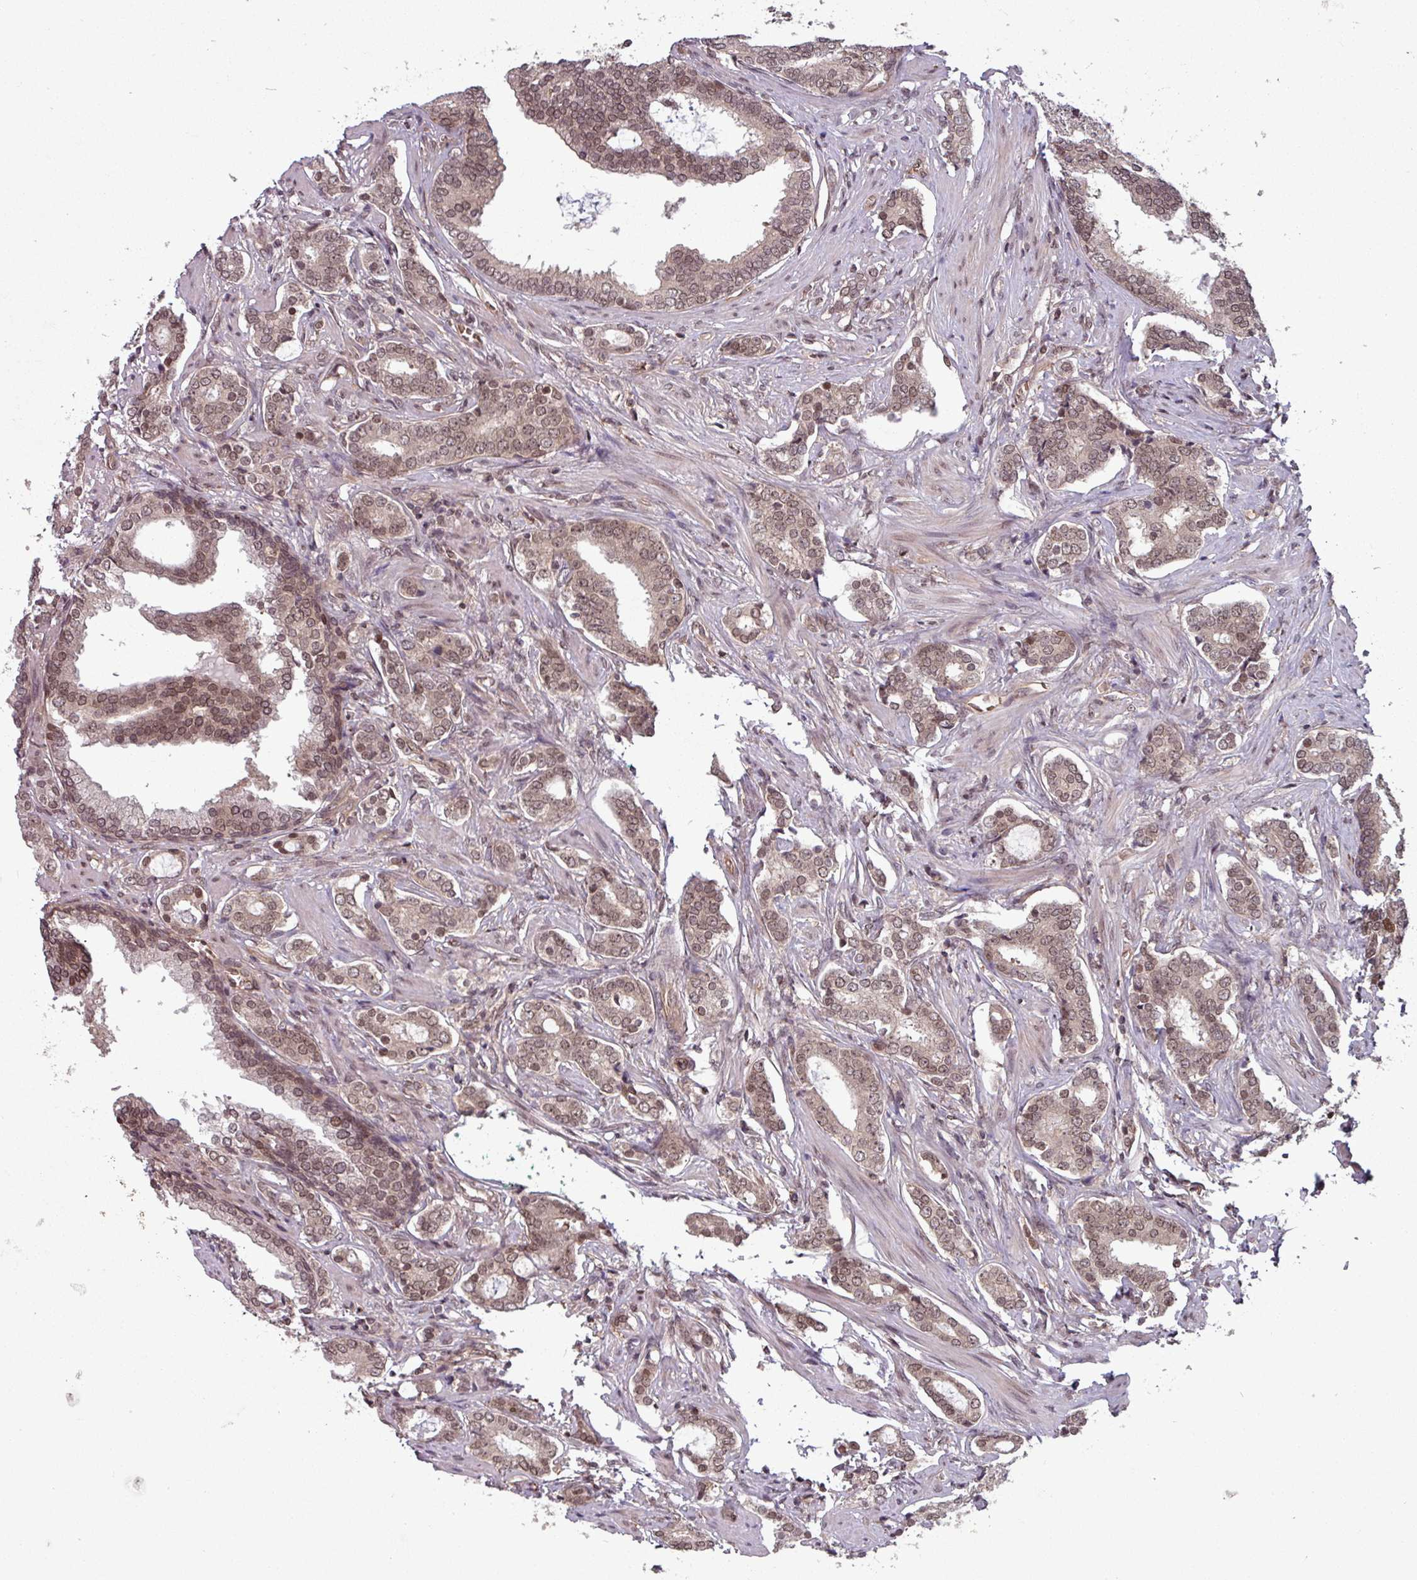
{"staining": {"intensity": "weak", "quantity": ">75%", "location": "cytoplasmic/membranous,nuclear"}, "tissue": "prostate cancer", "cell_type": "Tumor cells", "image_type": "cancer", "snomed": [{"axis": "morphology", "description": "Adenocarcinoma, High grade"}, {"axis": "topography", "description": "Prostate"}], "caption": "An immunohistochemistry (IHC) image of tumor tissue is shown. Protein staining in brown highlights weak cytoplasmic/membranous and nuclear positivity in prostate cancer within tumor cells.", "gene": "RBM4B", "patient": {"sex": "male", "age": 63}}